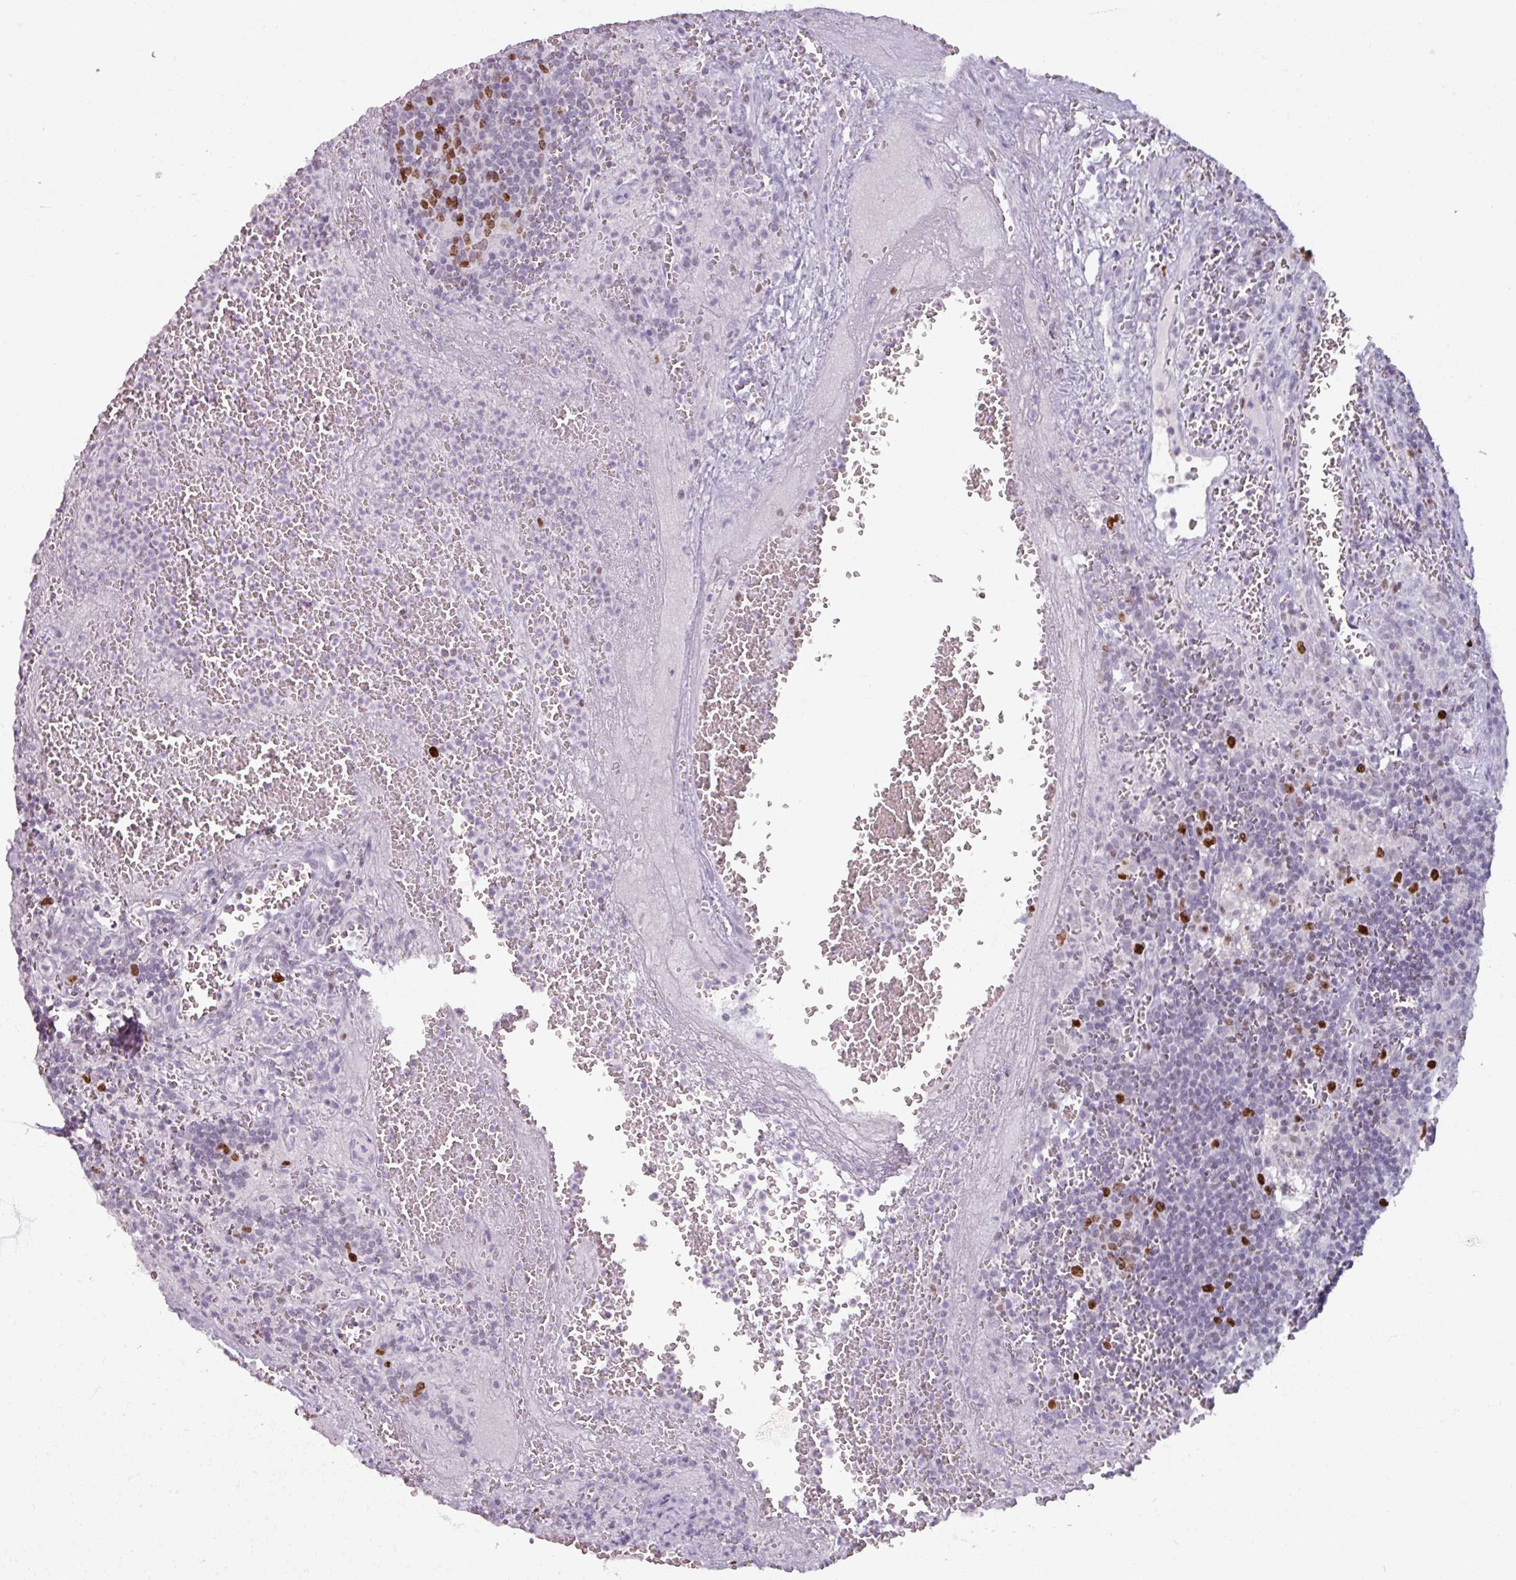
{"staining": {"intensity": "moderate", "quantity": "25%-75%", "location": "nuclear"}, "tissue": "lymph node", "cell_type": "Germinal center cells", "image_type": "normal", "snomed": [{"axis": "morphology", "description": "Normal tissue, NOS"}, {"axis": "topography", "description": "Lymph node"}], "caption": "IHC of unremarkable lymph node exhibits medium levels of moderate nuclear expression in approximately 25%-75% of germinal center cells. (DAB = brown stain, brightfield microscopy at high magnification).", "gene": "ATAD2", "patient": {"sex": "male", "age": 50}}